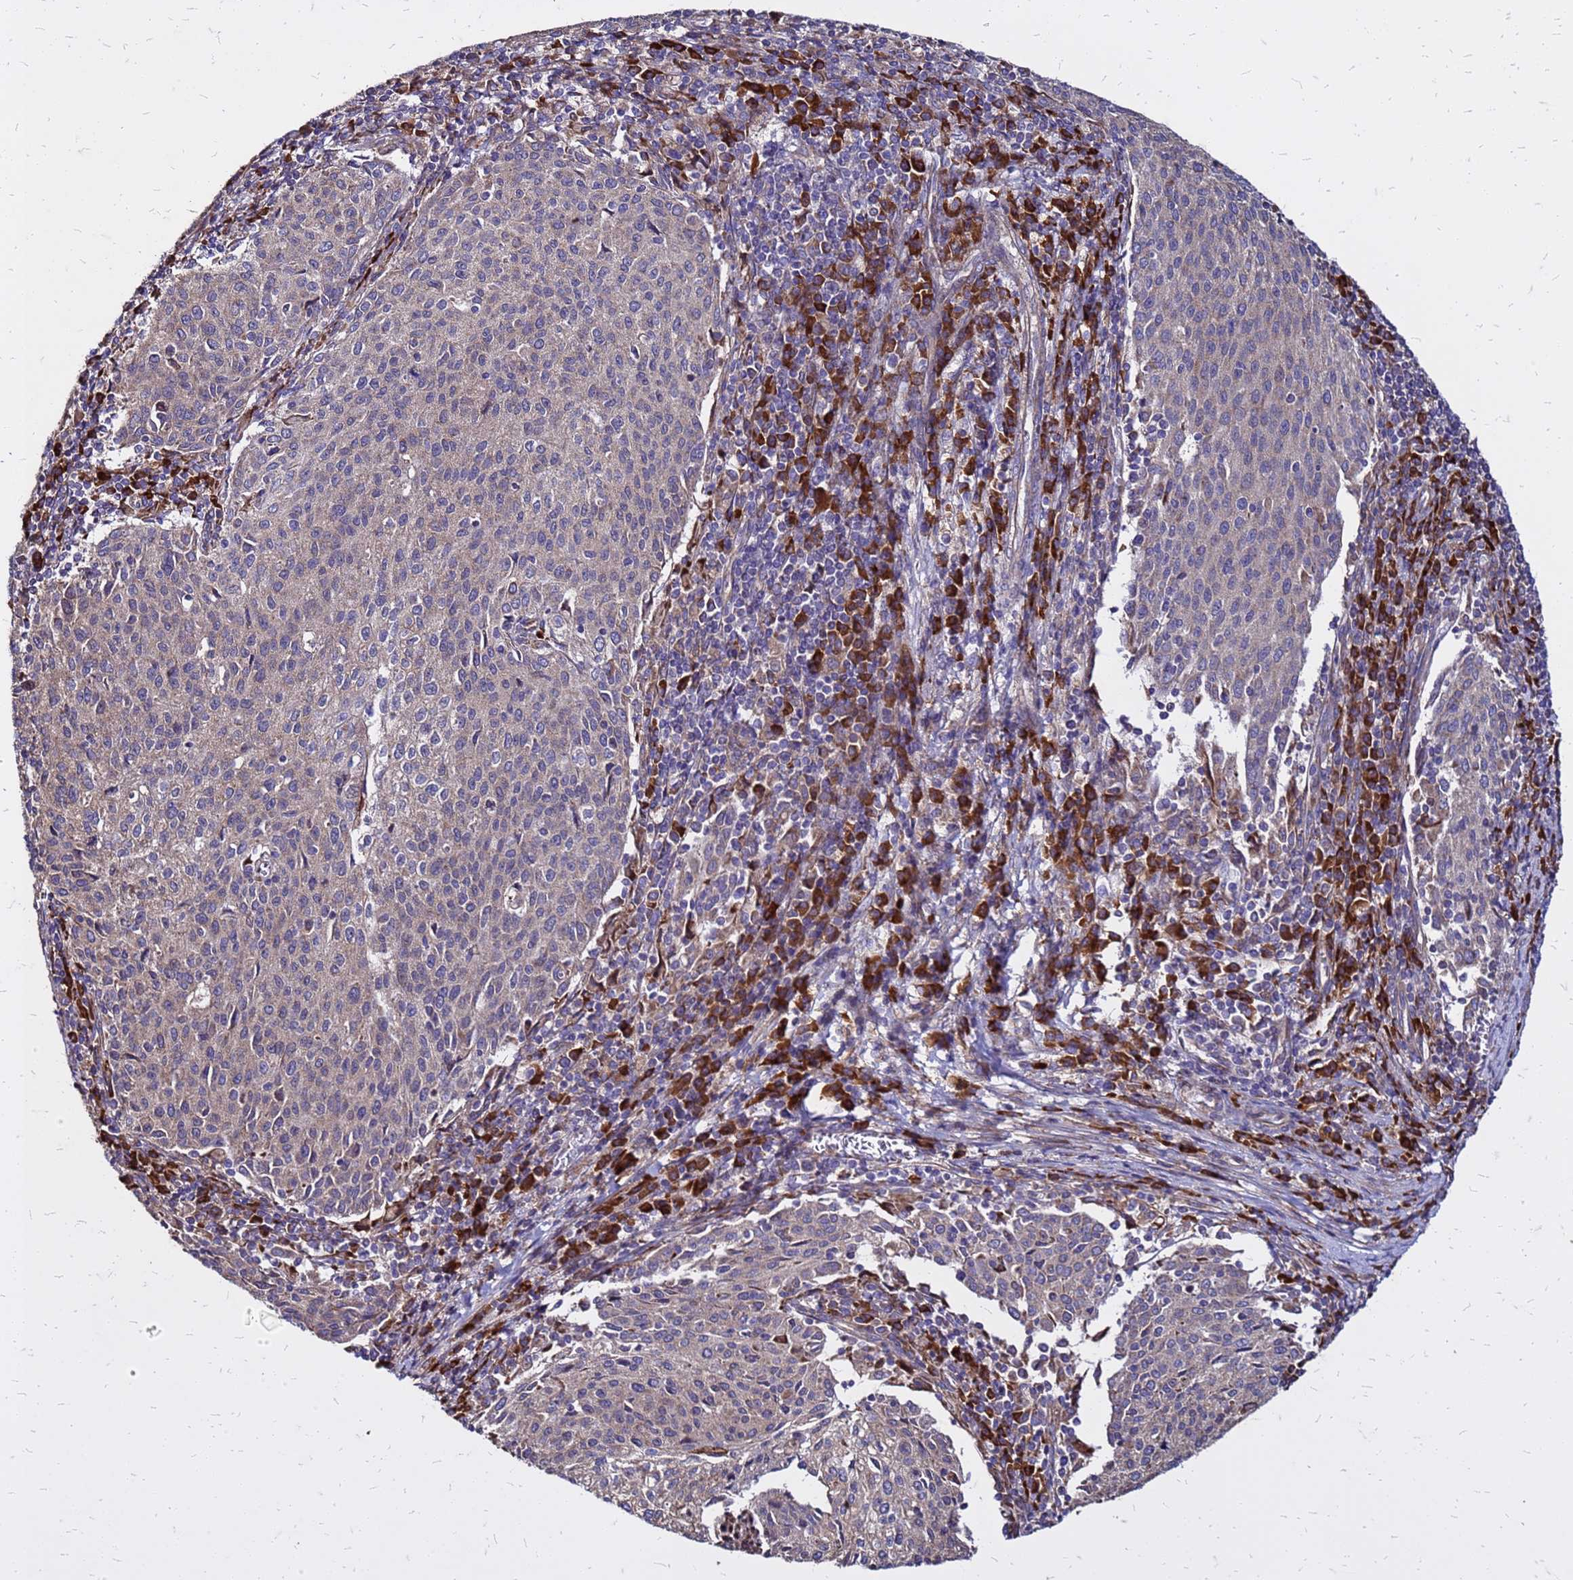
{"staining": {"intensity": "negative", "quantity": "none", "location": "none"}, "tissue": "cervical cancer", "cell_type": "Tumor cells", "image_type": "cancer", "snomed": [{"axis": "morphology", "description": "Squamous cell carcinoma, NOS"}, {"axis": "topography", "description": "Cervix"}], "caption": "The histopathology image shows no significant staining in tumor cells of cervical cancer.", "gene": "VMO1", "patient": {"sex": "female", "age": 46}}